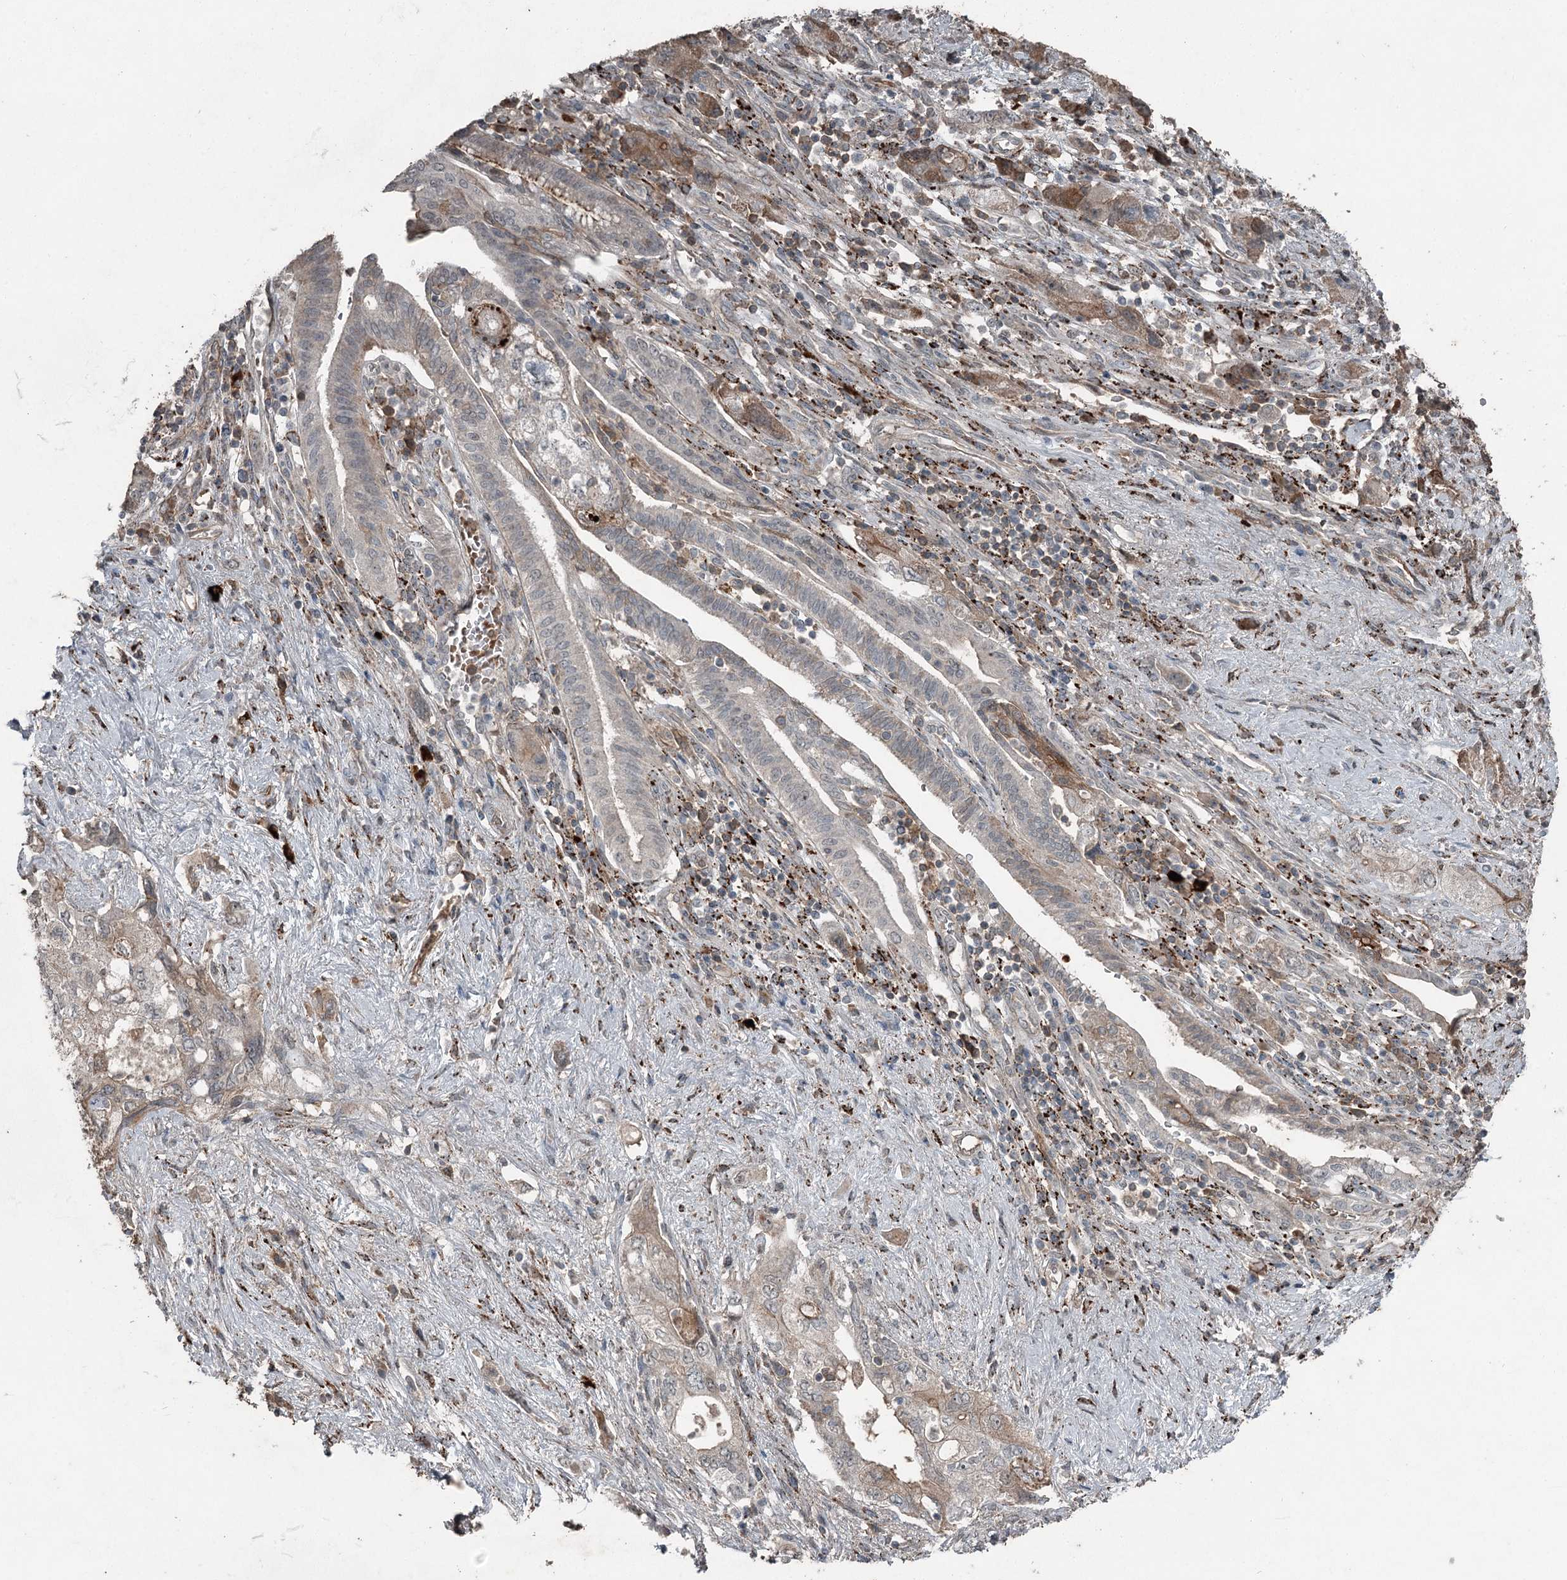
{"staining": {"intensity": "moderate", "quantity": "<25%", "location": "cytoplasmic/membranous"}, "tissue": "pancreatic cancer", "cell_type": "Tumor cells", "image_type": "cancer", "snomed": [{"axis": "morphology", "description": "Adenocarcinoma, NOS"}, {"axis": "topography", "description": "Pancreas"}], "caption": "High-magnification brightfield microscopy of pancreatic adenocarcinoma stained with DAB (brown) and counterstained with hematoxylin (blue). tumor cells exhibit moderate cytoplasmic/membranous positivity is seen in approximately<25% of cells.", "gene": "SLC39A8", "patient": {"sex": "female", "age": 73}}